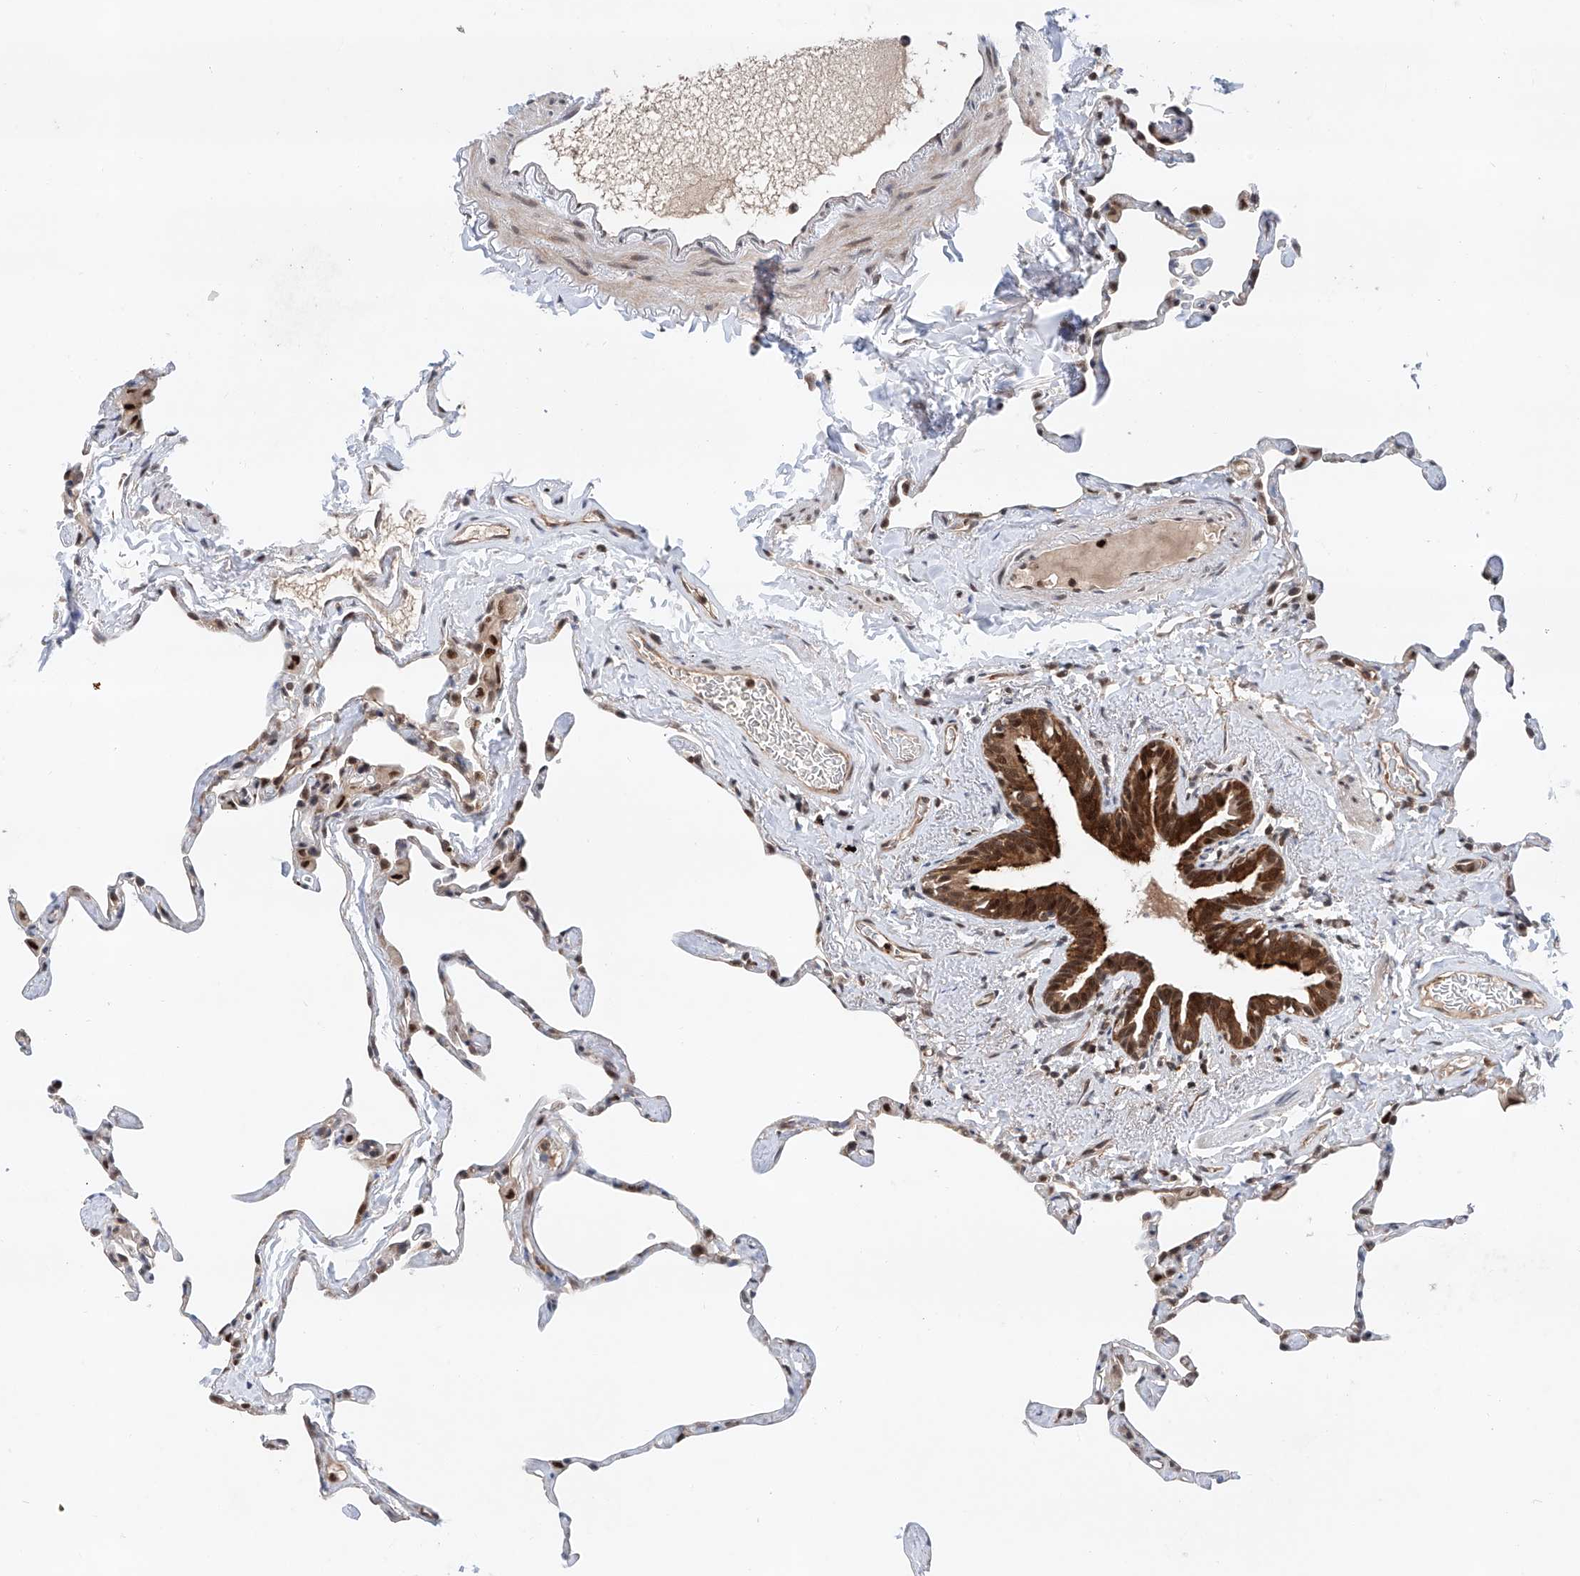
{"staining": {"intensity": "moderate", "quantity": "<25%", "location": "nuclear"}, "tissue": "lung", "cell_type": "Alveolar cells", "image_type": "normal", "snomed": [{"axis": "morphology", "description": "Normal tissue, NOS"}, {"axis": "topography", "description": "Lung"}], "caption": "High-magnification brightfield microscopy of normal lung stained with DAB (3,3'-diaminobenzidine) (brown) and counterstained with hematoxylin (blue). alveolar cells exhibit moderate nuclear expression is seen in about<25% of cells. (DAB IHC with brightfield microscopy, high magnification).", "gene": "SNRNP200", "patient": {"sex": "male", "age": 65}}